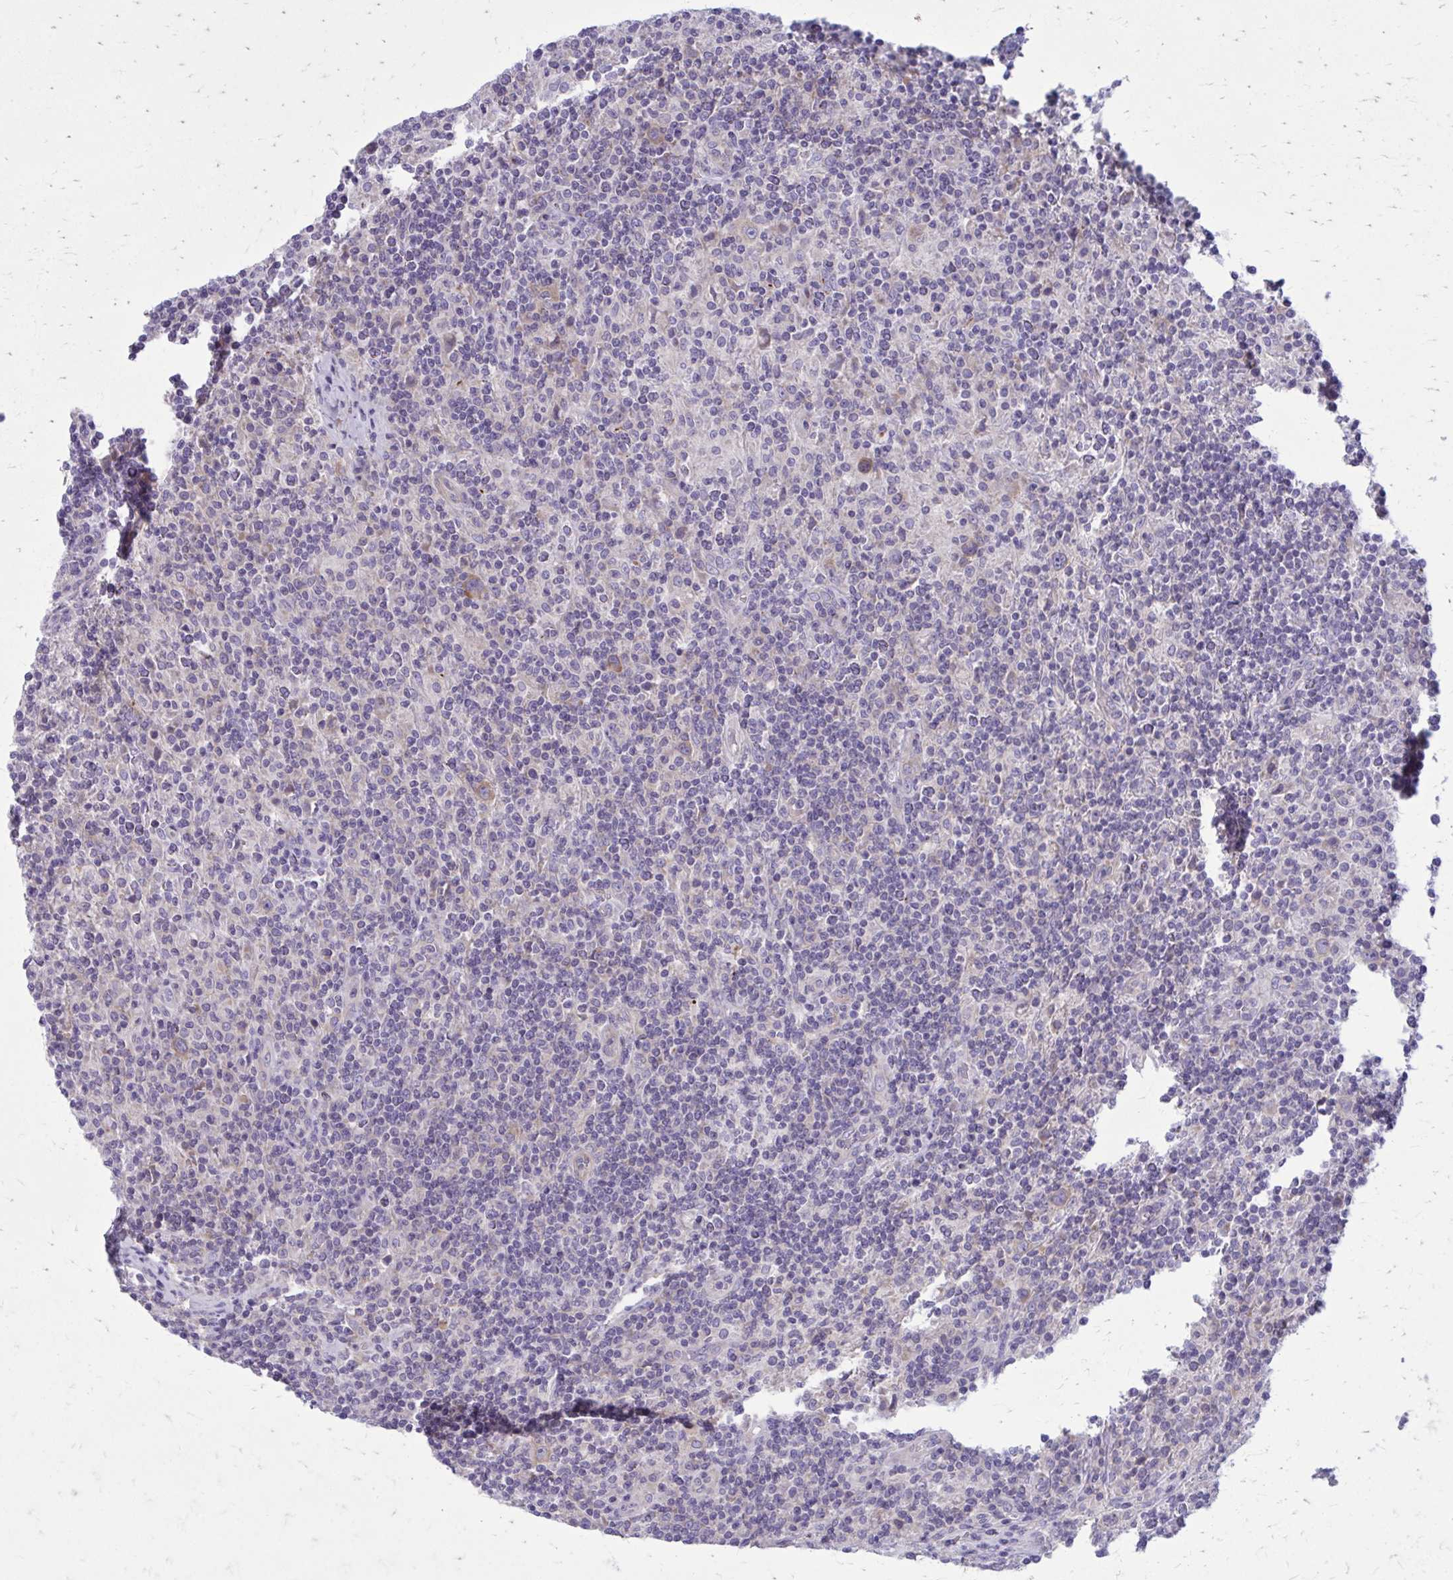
{"staining": {"intensity": "weak", "quantity": "25%-75%", "location": "cytoplasmic/membranous"}, "tissue": "lymphoma", "cell_type": "Tumor cells", "image_type": "cancer", "snomed": [{"axis": "morphology", "description": "Hodgkin's disease, NOS"}, {"axis": "topography", "description": "Lymph node"}], "caption": "A histopathology image of lymphoma stained for a protein demonstrates weak cytoplasmic/membranous brown staining in tumor cells. (Brightfield microscopy of DAB IHC at high magnification).", "gene": "GIGYF2", "patient": {"sex": "male", "age": 70}}